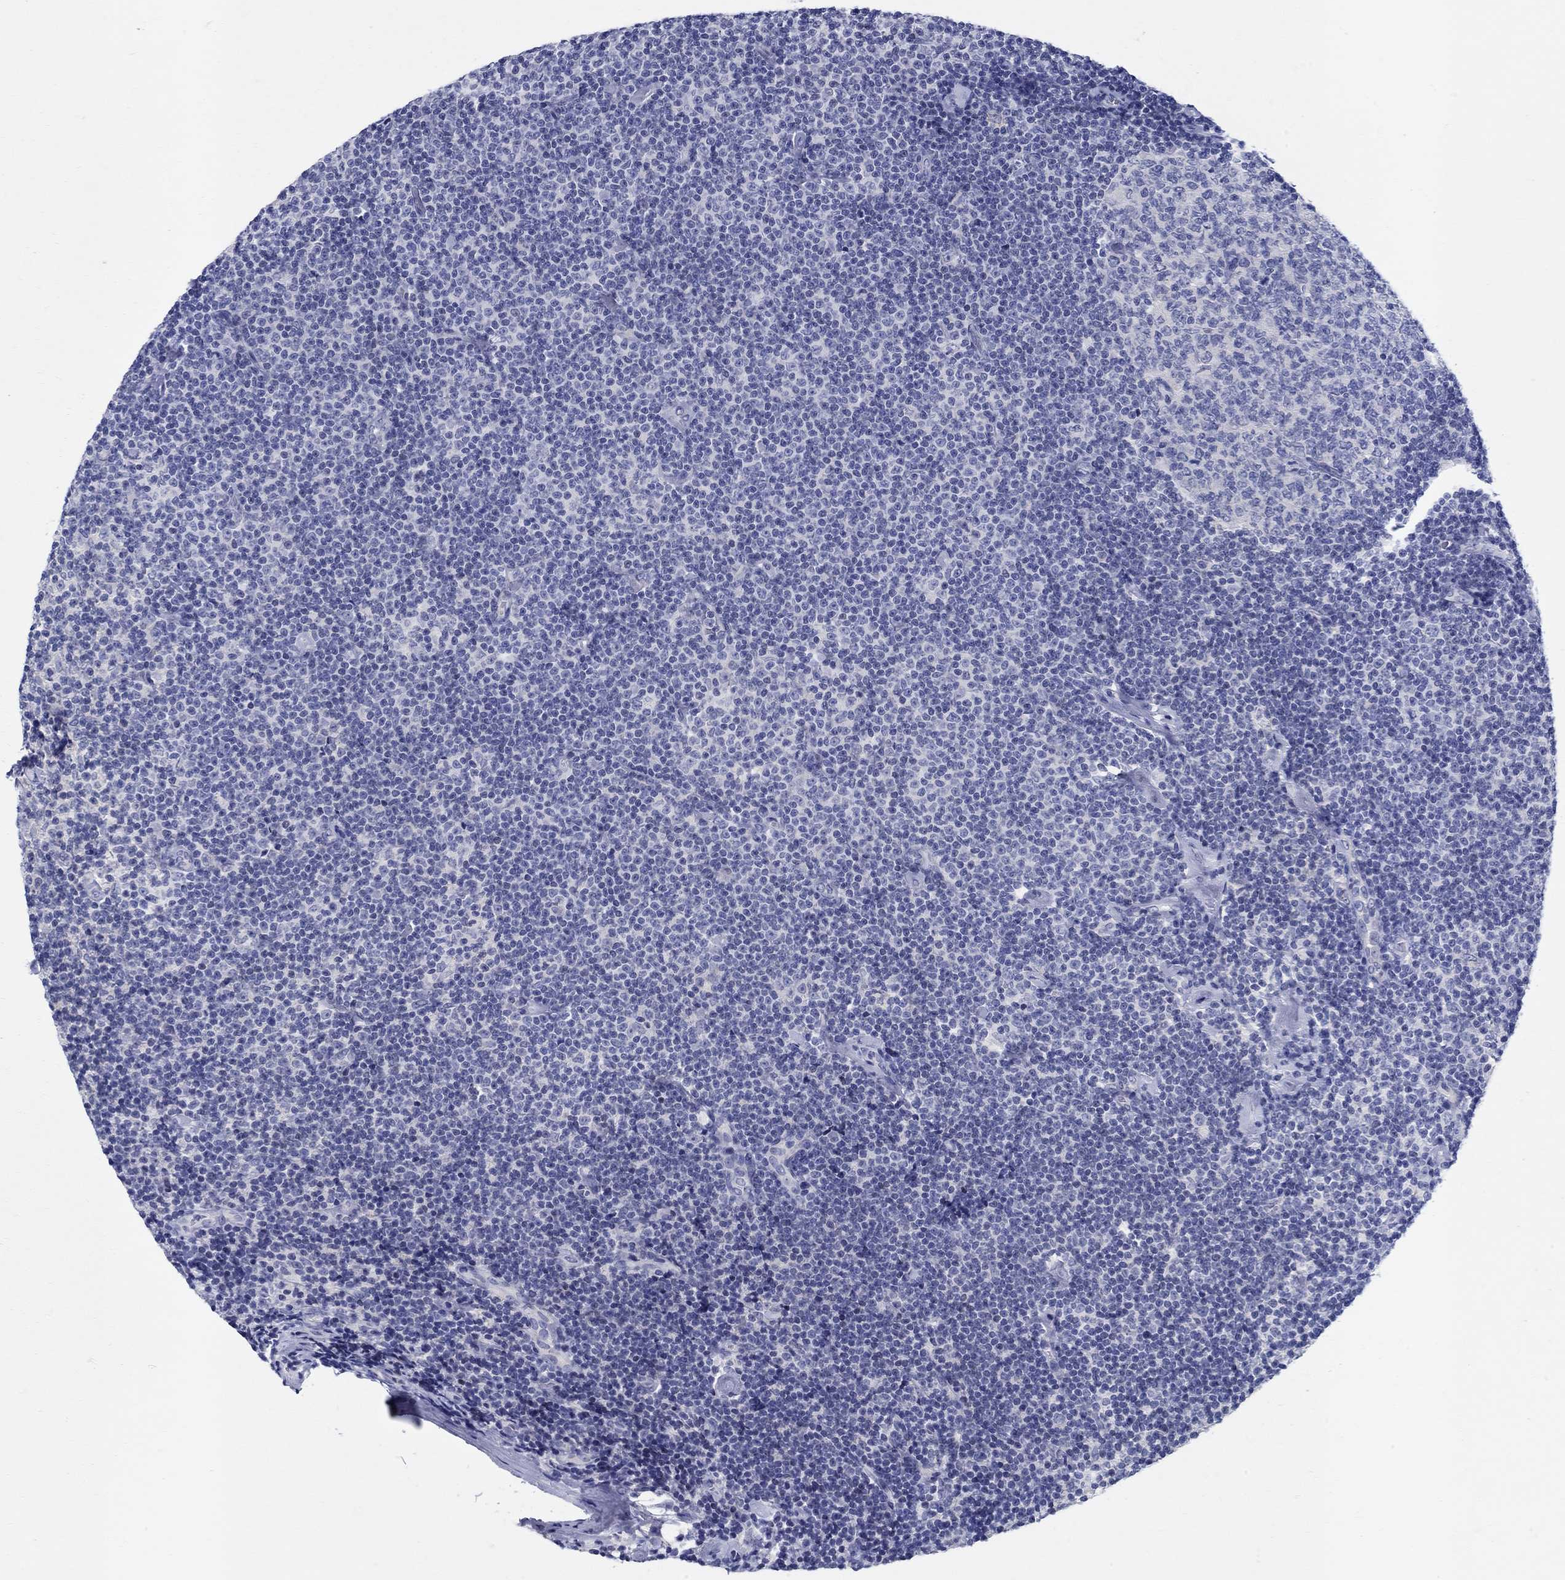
{"staining": {"intensity": "negative", "quantity": "none", "location": "none"}, "tissue": "lymphoma", "cell_type": "Tumor cells", "image_type": "cancer", "snomed": [{"axis": "morphology", "description": "Malignant lymphoma, non-Hodgkin's type, Low grade"}, {"axis": "topography", "description": "Lymph node"}], "caption": "Immunohistochemistry of human malignant lymphoma, non-Hodgkin's type (low-grade) displays no staining in tumor cells.", "gene": "CRYGD", "patient": {"sex": "male", "age": 81}}